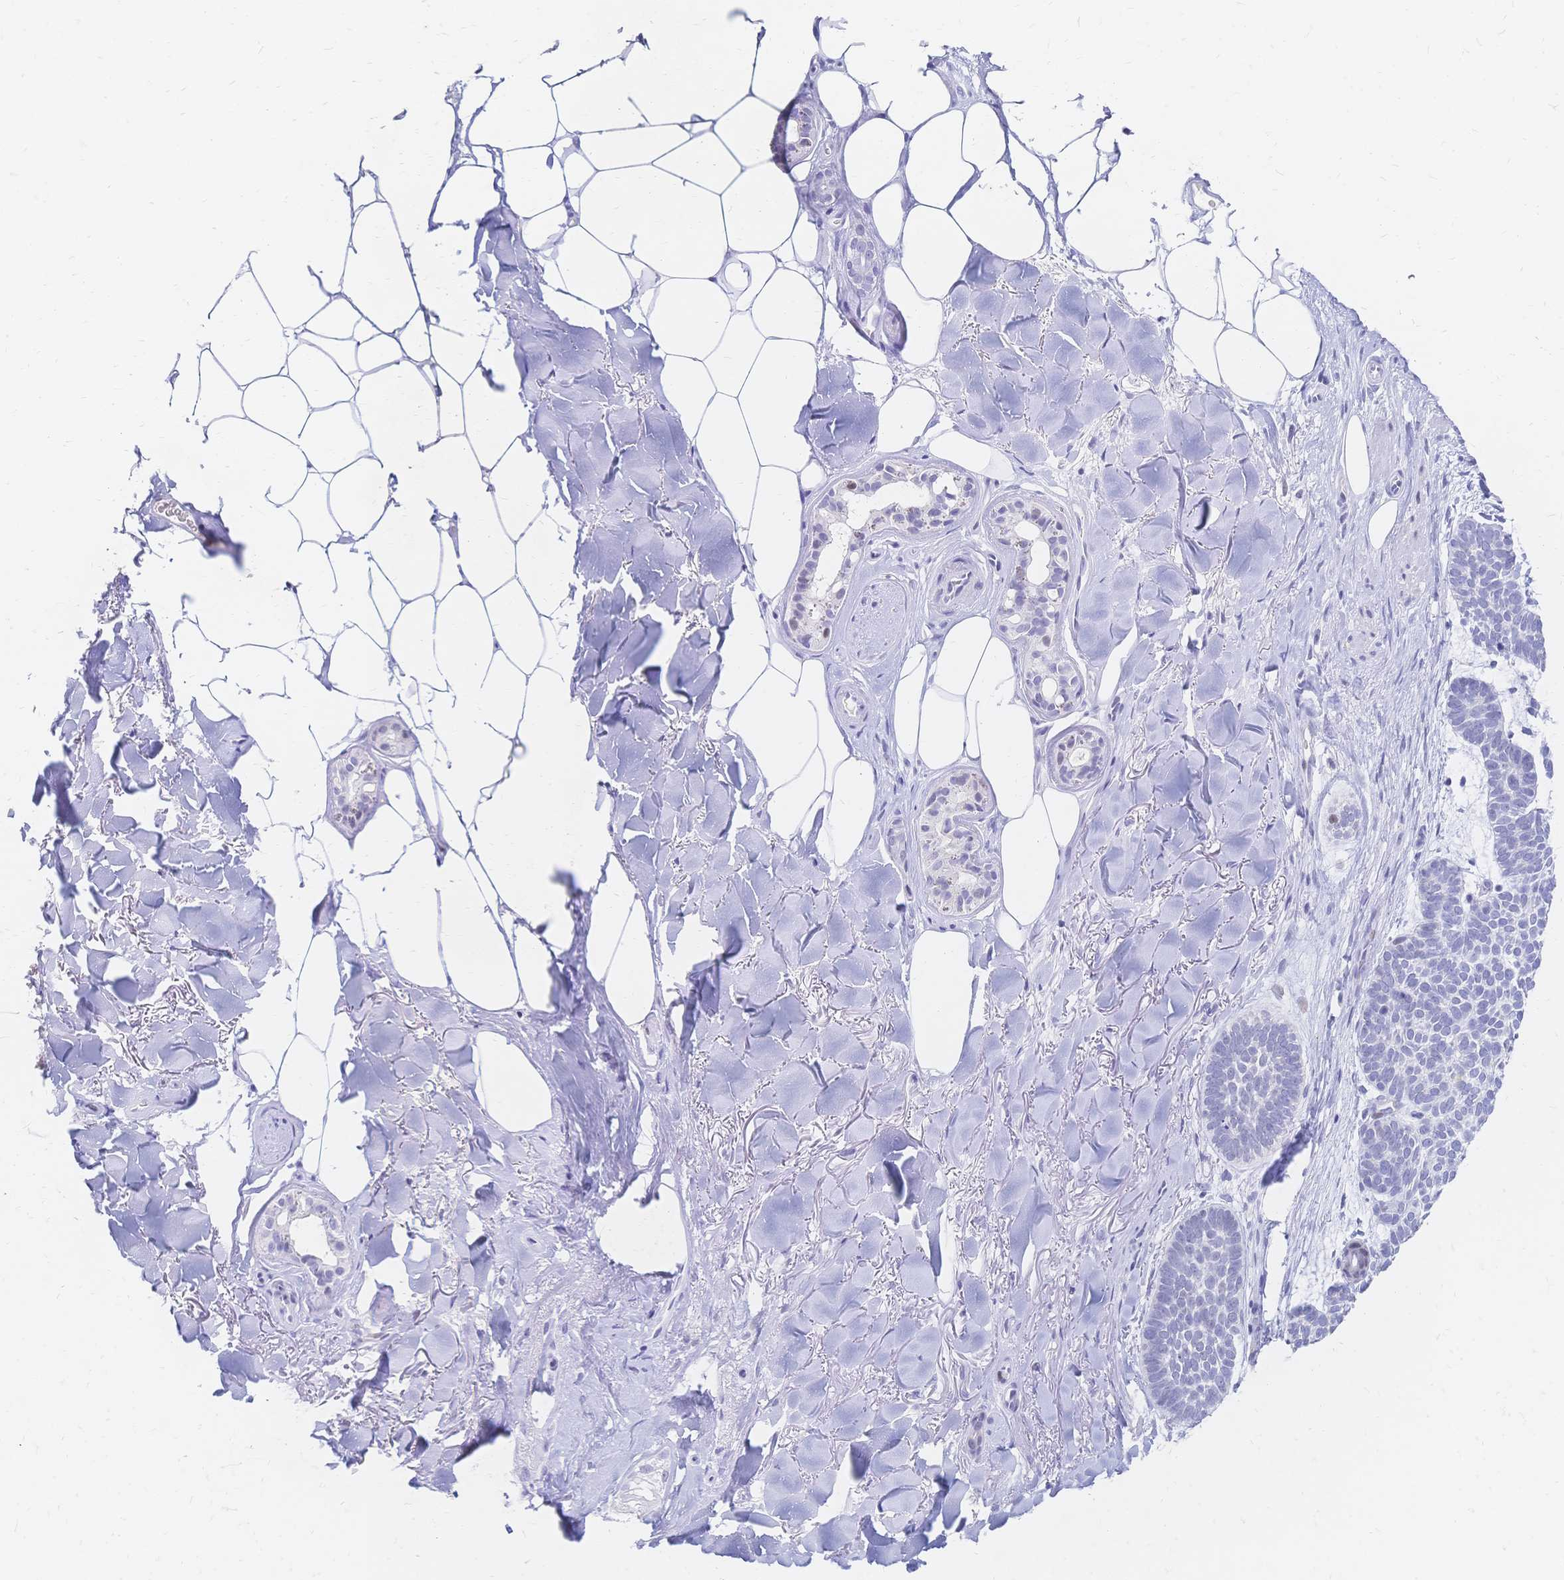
{"staining": {"intensity": "negative", "quantity": "none", "location": "none"}, "tissue": "skin cancer", "cell_type": "Tumor cells", "image_type": "cancer", "snomed": [{"axis": "morphology", "description": "Basal cell carcinoma"}, {"axis": "topography", "description": "Skin"}], "caption": "An immunohistochemistry (IHC) photomicrograph of basal cell carcinoma (skin) is shown. There is no staining in tumor cells of basal cell carcinoma (skin). Brightfield microscopy of immunohistochemistry stained with DAB (3,3'-diaminobenzidine) (brown) and hematoxylin (blue), captured at high magnification.", "gene": "PSORS1C2", "patient": {"sex": "female", "age": 82}}